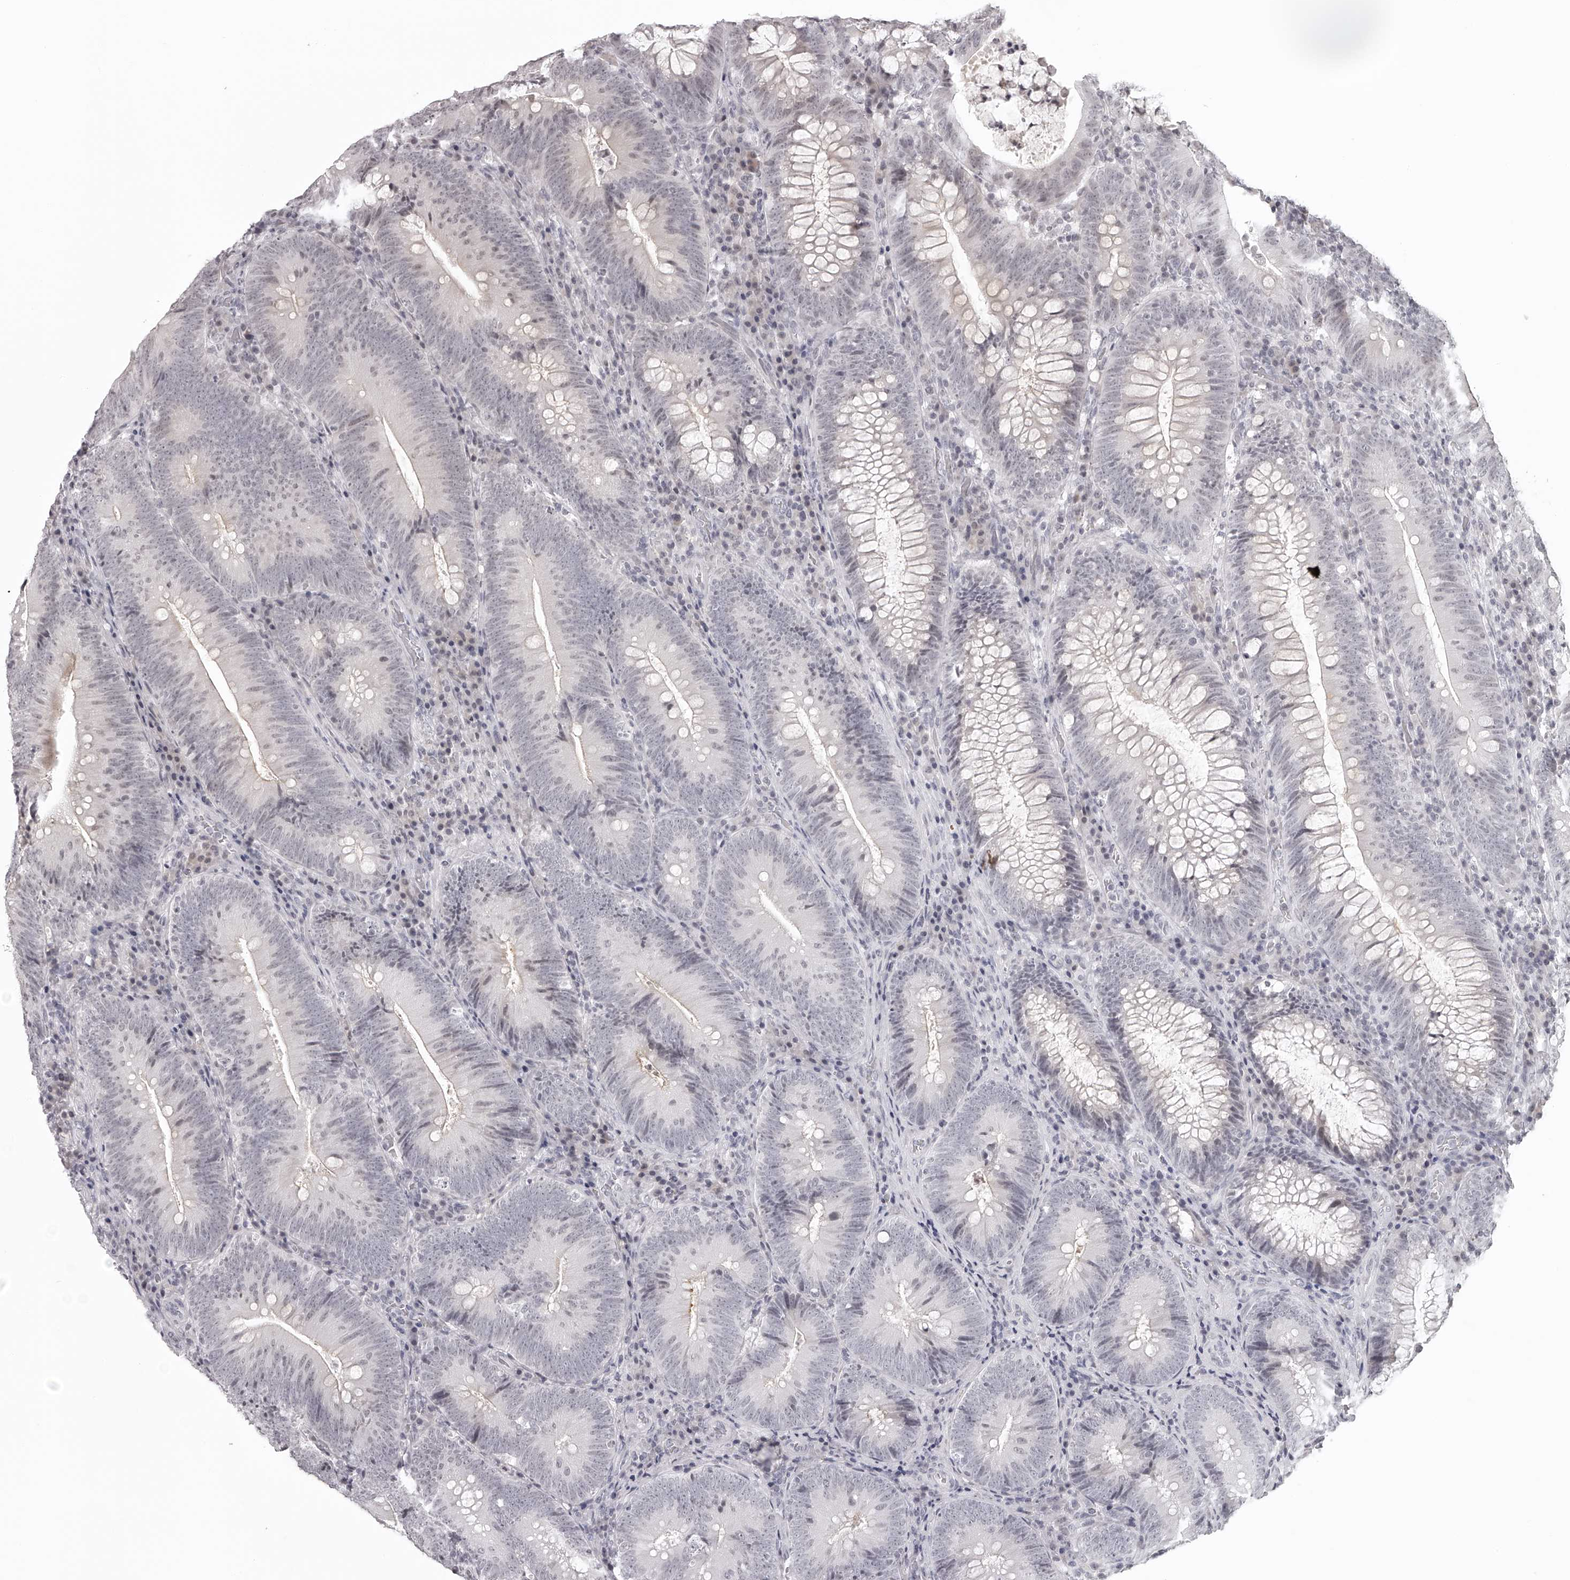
{"staining": {"intensity": "weak", "quantity": "<25%", "location": "nuclear"}, "tissue": "colorectal cancer", "cell_type": "Tumor cells", "image_type": "cancer", "snomed": [{"axis": "morphology", "description": "Normal tissue, NOS"}, {"axis": "topography", "description": "Colon"}], "caption": "DAB (3,3'-diaminobenzidine) immunohistochemical staining of colorectal cancer shows no significant staining in tumor cells. (DAB (3,3'-diaminobenzidine) immunohistochemistry visualized using brightfield microscopy, high magnification).", "gene": "RNF220", "patient": {"sex": "female", "age": 82}}